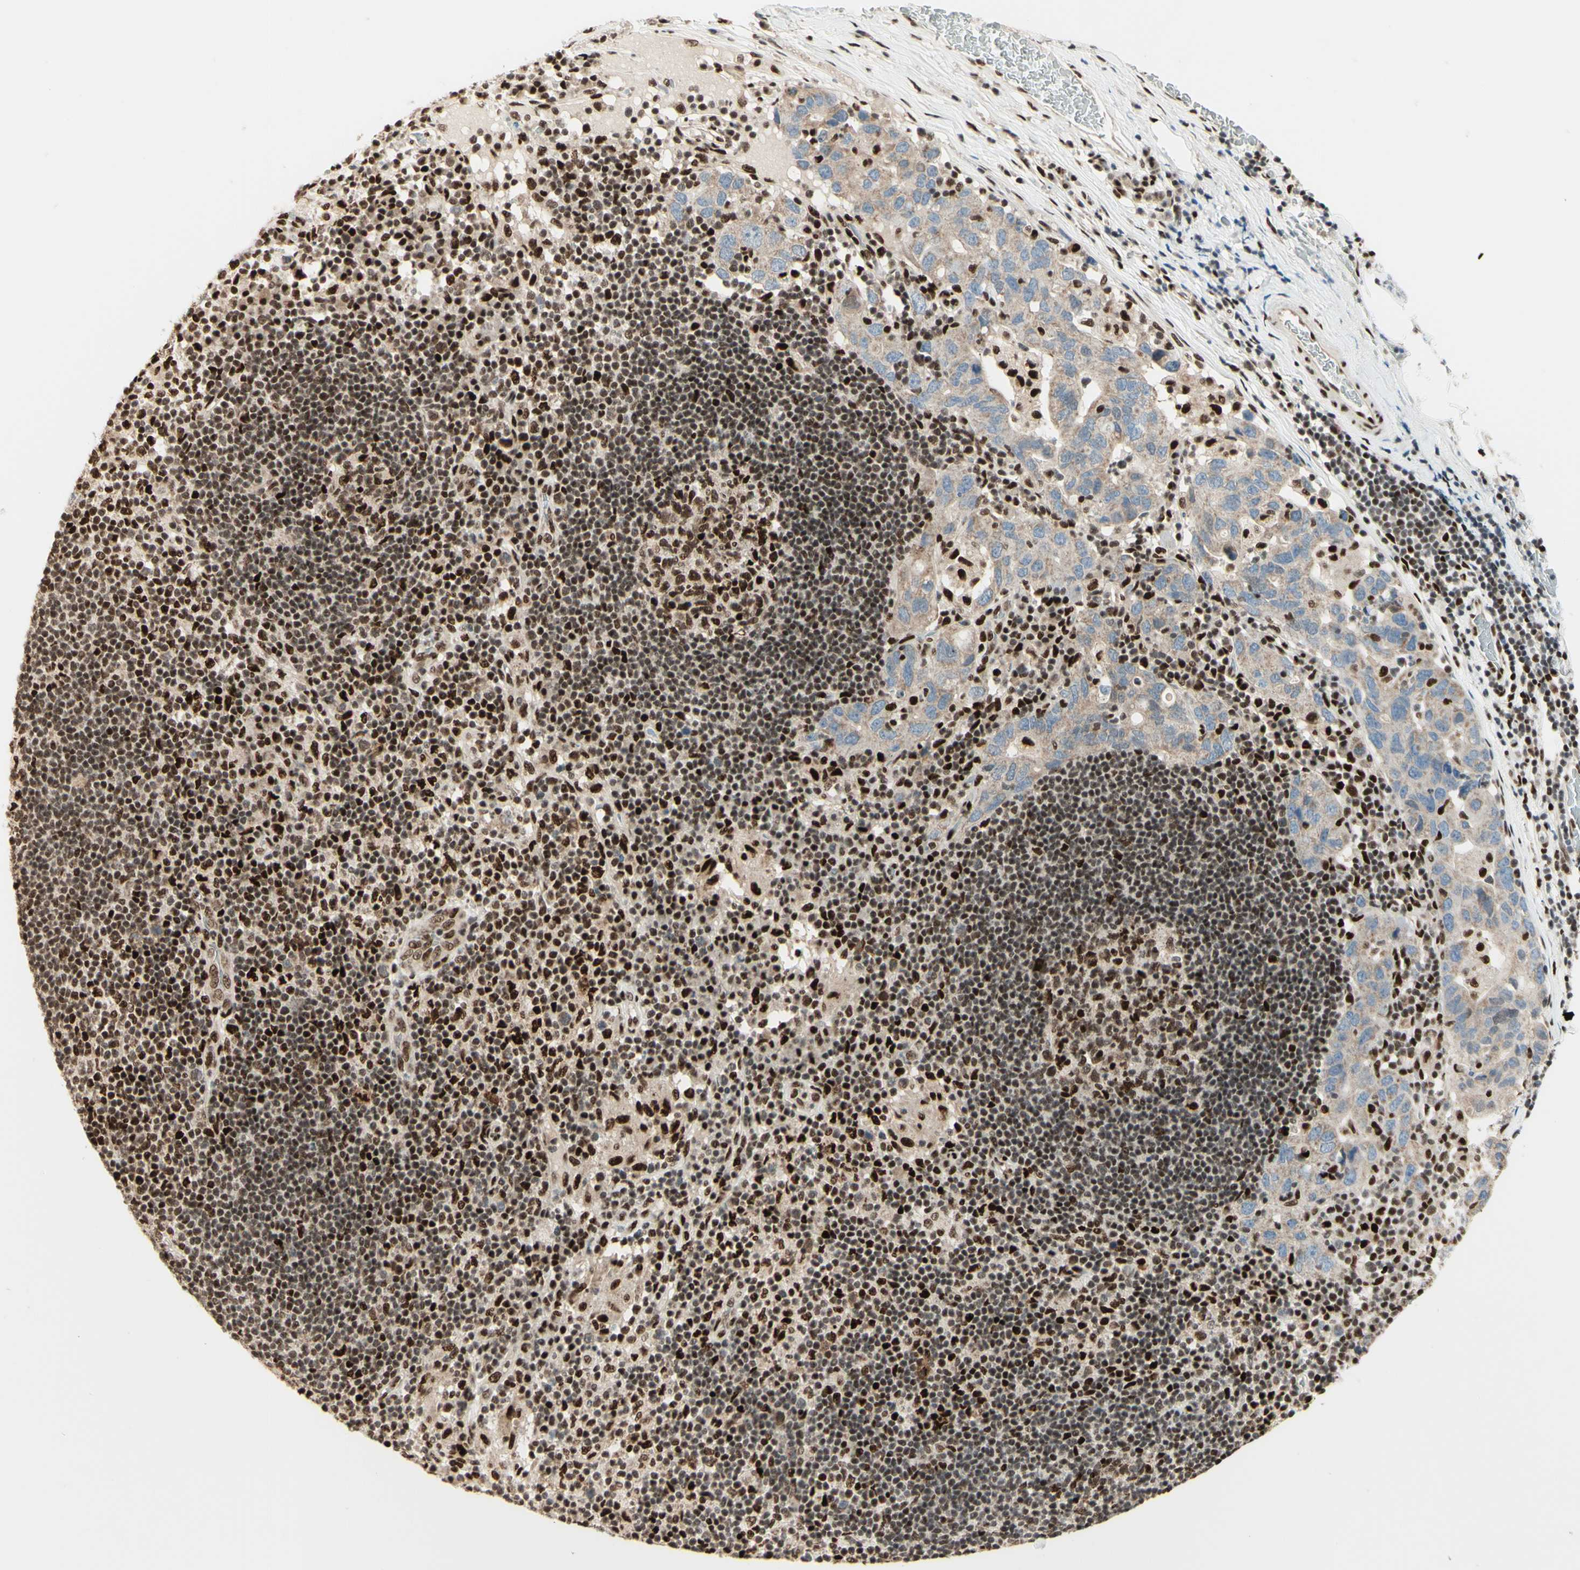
{"staining": {"intensity": "strong", "quantity": ">75%", "location": "nuclear"}, "tissue": "adipose tissue", "cell_type": "Adipocytes", "image_type": "normal", "snomed": [{"axis": "morphology", "description": "Normal tissue, NOS"}, {"axis": "morphology", "description": "Adenocarcinoma, NOS"}, {"axis": "topography", "description": "Esophagus"}], "caption": "A high amount of strong nuclear expression is present in approximately >75% of adipocytes in benign adipose tissue. Immunohistochemistry (ihc) stains the protein in brown and the nuclei are stained blue.", "gene": "NR3C1", "patient": {"sex": "male", "age": 62}}